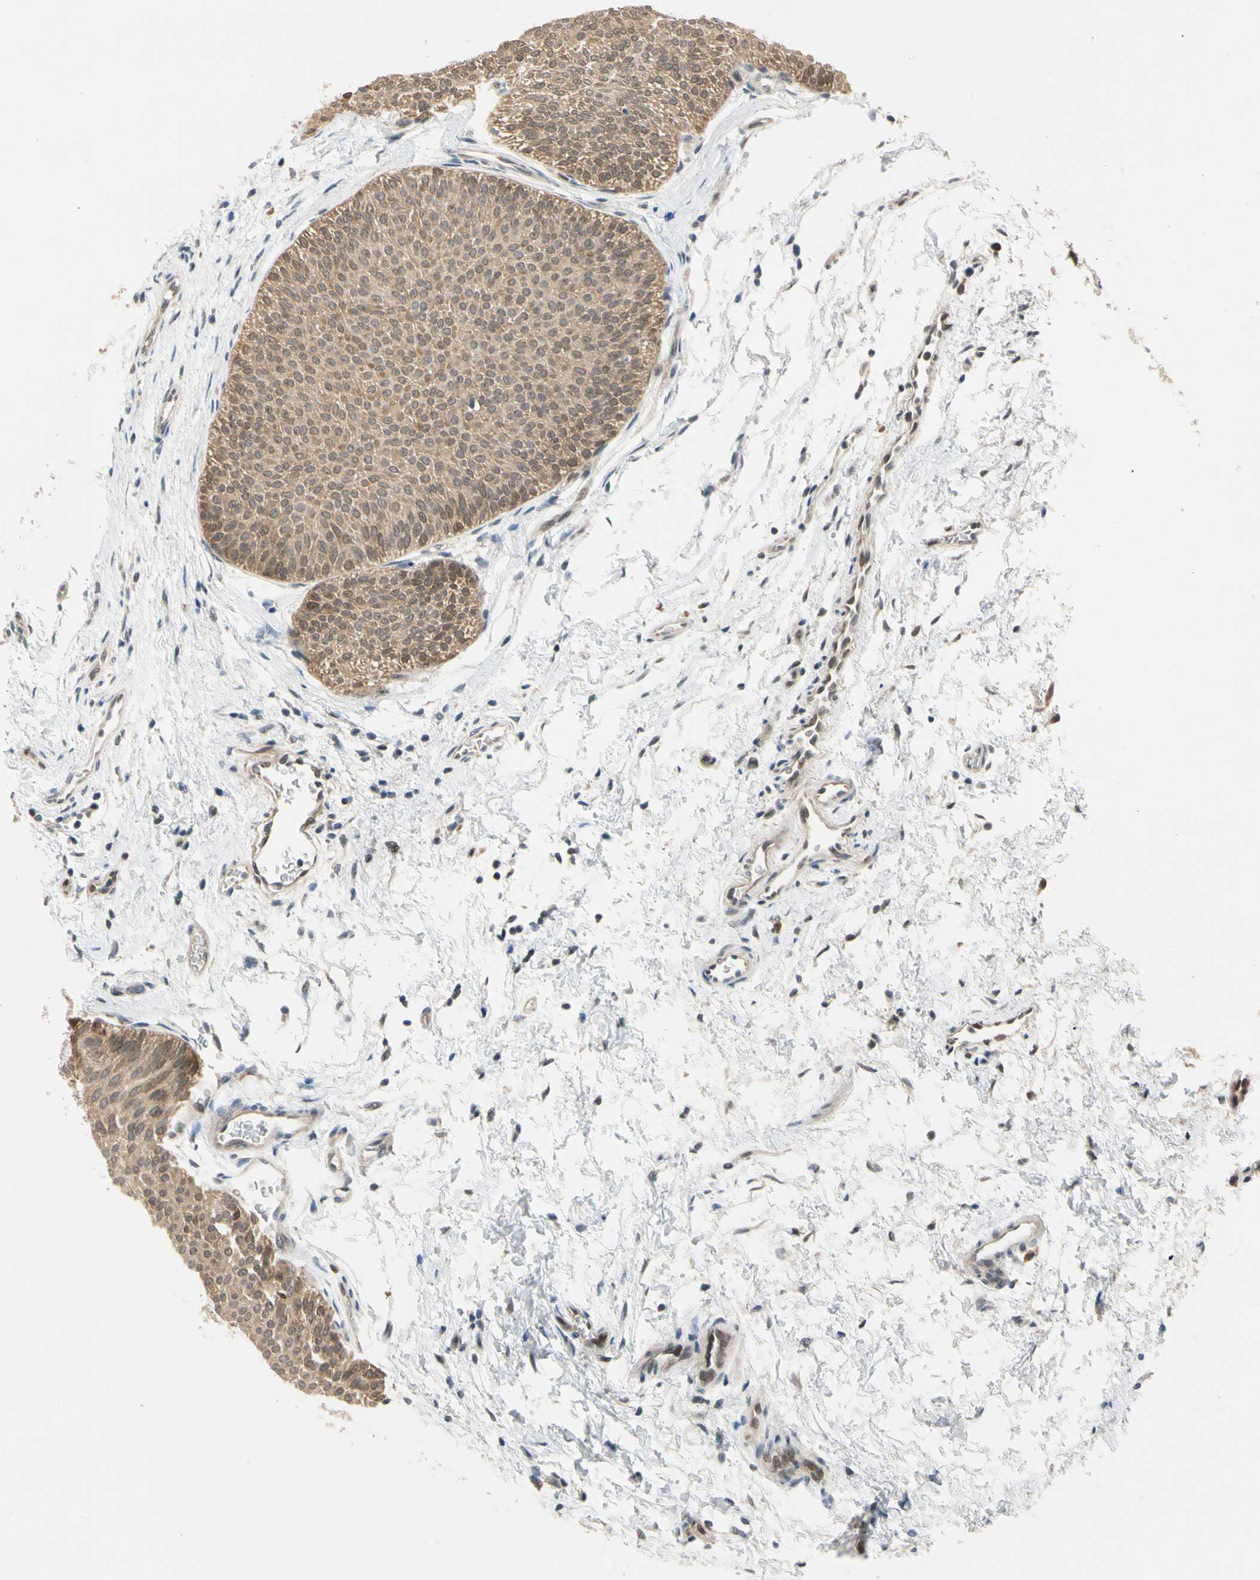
{"staining": {"intensity": "moderate", "quantity": ">75%", "location": "cytoplasmic/membranous,nuclear"}, "tissue": "urothelial cancer", "cell_type": "Tumor cells", "image_type": "cancer", "snomed": [{"axis": "morphology", "description": "Urothelial carcinoma, Low grade"}, {"axis": "topography", "description": "Urinary bladder"}], "caption": "Tumor cells reveal medium levels of moderate cytoplasmic/membranous and nuclear staining in about >75% of cells in human urothelial cancer.", "gene": "RIOX2", "patient": {"sex": "female", "age": 60}}